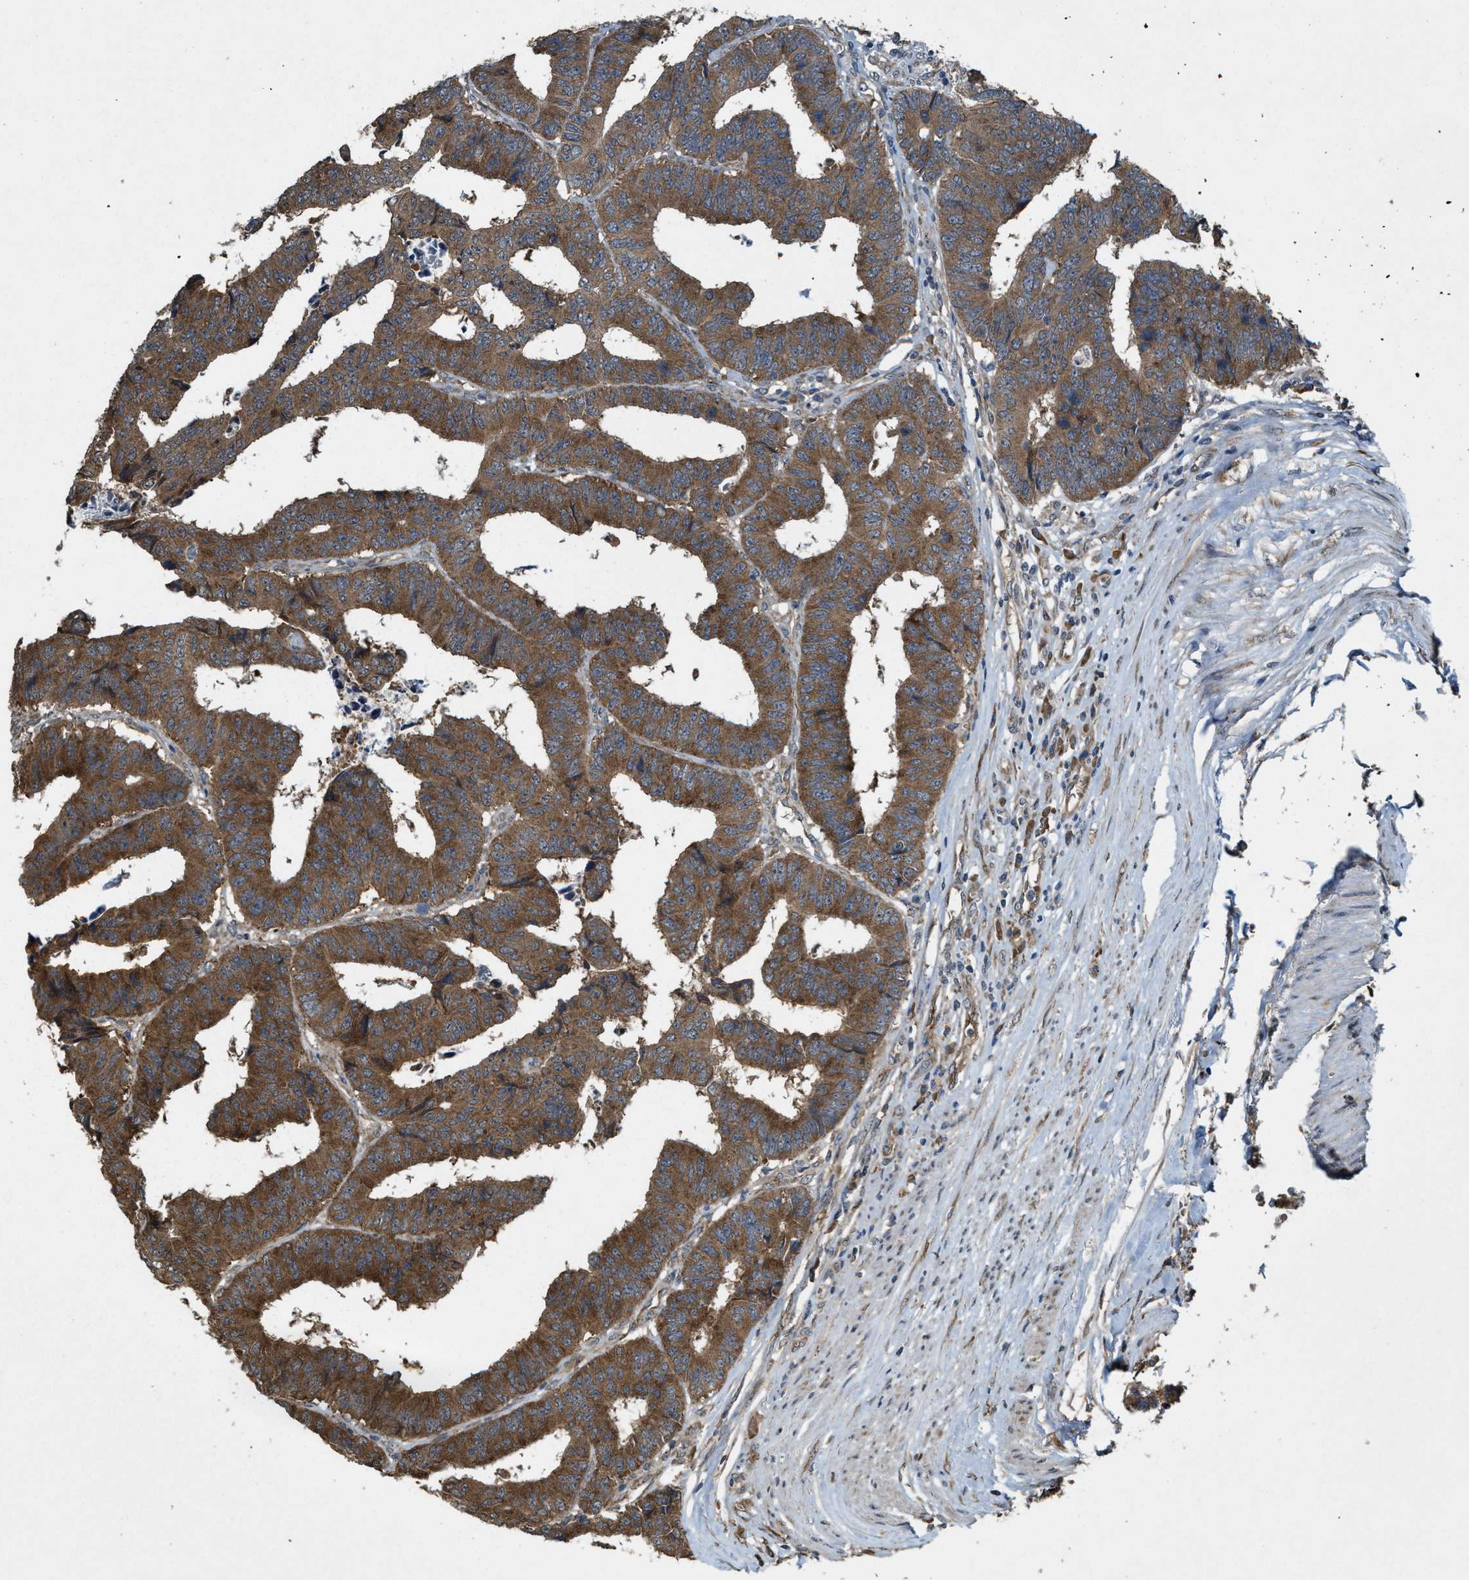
{"staining": {"intensity": "moderate", "quantity": ">75%", "location": "cytoplasmic/membranous"}, "tissue": "colorectal cancer", "cell_type": "Tumor cells", "image_type": "cancer", "snomed": [{"axis": "morphology", "description": "Adenocarcinoma, NOS"}, {"axis": "topography", "description": "Rectum"}], "caption": "This image reveals colorectal cancer stained with immunohistochemistry (IHC) to label a protein in brown. The cytoplasmic/membranous of tumor cells show moderate positivity for the protein. Nuclei are counter-stained blue.", "gene": "ARHGEF5", "patient": {"sex": "male", "age": 84}}